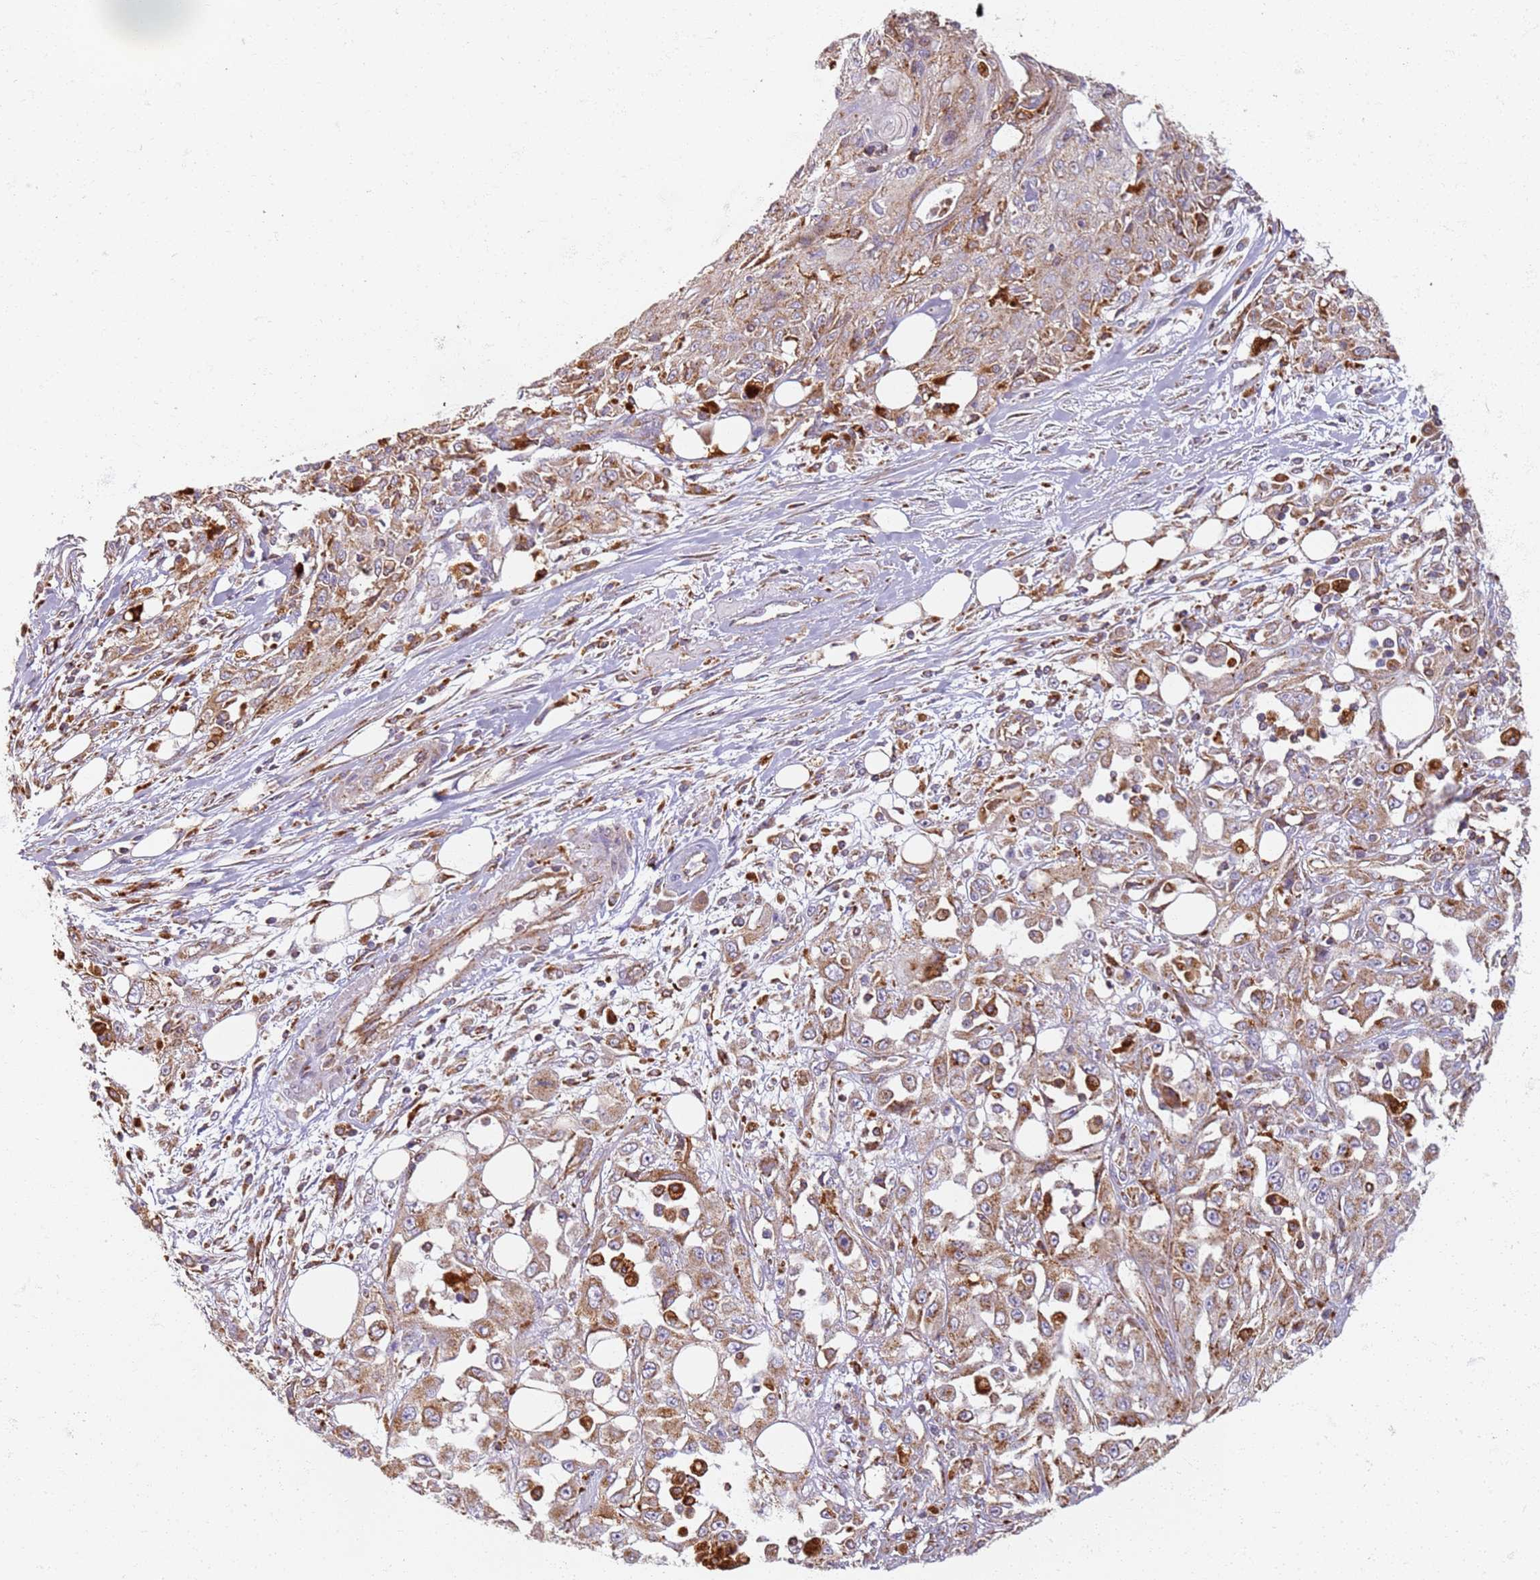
{"staining": {"intensity": "moderate", "quantity": ">75%", "location": "cytoplasmic/membranous"}, "tissue": "skin cancer", "cell_type": "Tumor cells", "image_type": "cancer", "snomed": [{"axis": "morphology", "description": "Squamous cell carcinoma, NOS"}, {"axis": "morphology", "description": "Squamous cell carcinoma, metastatic, NOS"}, {"axis": "topography", "description": "Skin"}, {"axis": "topography", "description": "Lymph node"}], "caption": "Moderate cytoplasmic/membranous protein expression is seen in approximately >75% of tumor cells in metastatic squamous cell carcinoma (skin). (Brightfield microscopy of DAB IHC at high magnification).", "gene": "PROKR2", "patient": {"sex": "male", "age": 75}}